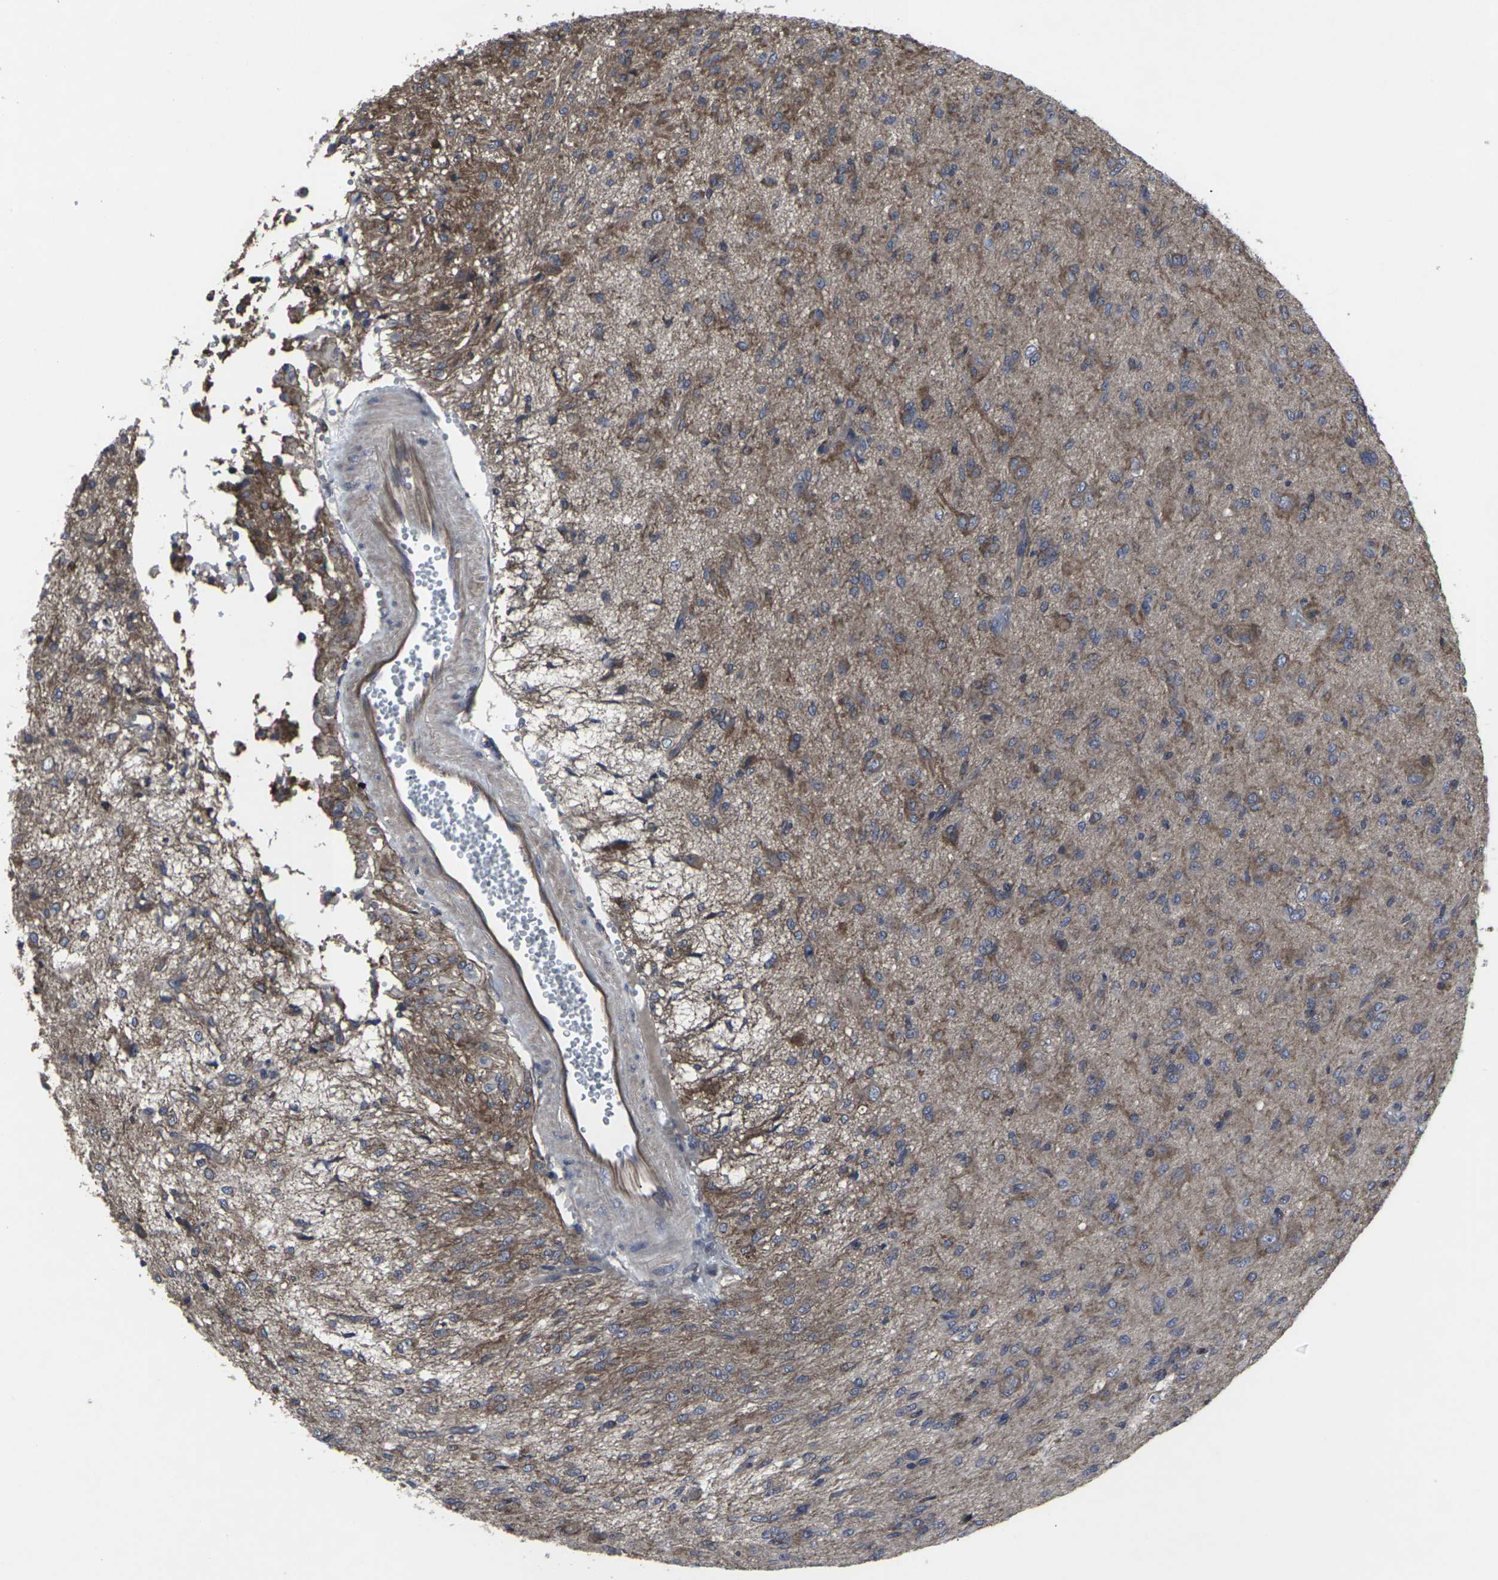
{"staining": {"intensity": "moderate", "quantity": ">75%", "location": "cytoplasmic/membranous"}, "tissue": "glioma", "cell_type": "Tumor cells", "image_type": "cancer", "snomed": [{"axis": "morphology", "description": "Glioma, malignant, High grade"}, {"axis": "topography", "description": "Brain"}], "caption": "The immunohistochemical stain shows moderate cytoplasmic/membranous expression in tumor cells of glioma tissue.", "gene": "MAPKAPK2", "patient": {"sex": "female", "age": 59}}